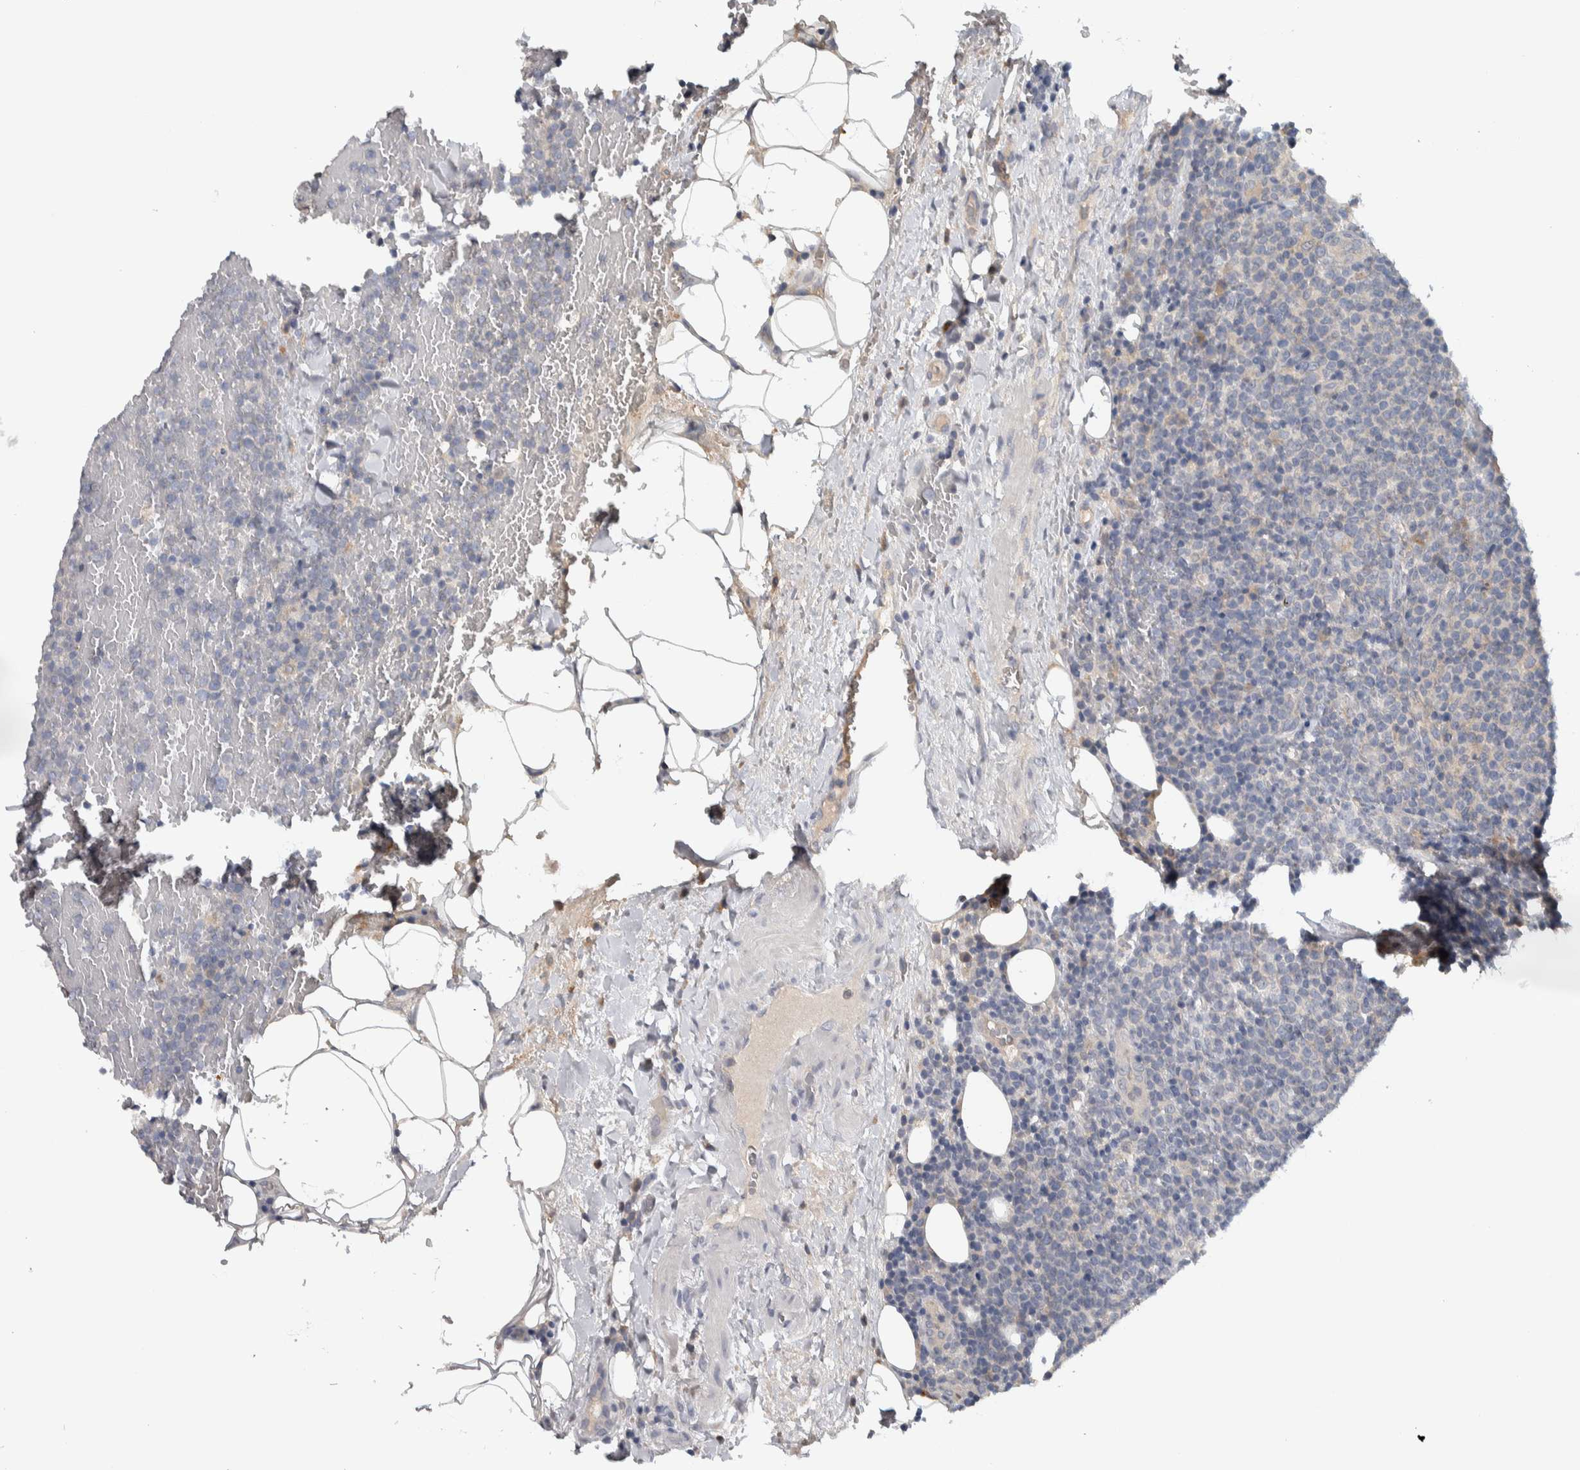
{"staining": {"intensity": "negative", "quantity": "none", "location": "none"}, "tissue": "lymphoma", "cell_type": "Tumor cells", "image_type": "cancer", "snomed": [{"axis": "morphology", "description": "Malignant lymphoma, non-Hodgkin's type, High grade"}, {"axis": "topography", "description": "Lymph node"}], "caption": "Immunohistochemistry (IHC) photomicrograph of high-grade malignant lymphoma, non-Hodgkin's type stained for a protein (brown), which displays no positivity in tumor cells.", "gene": "ADPRM", "patient": {"sex": "male", "age": 61}}